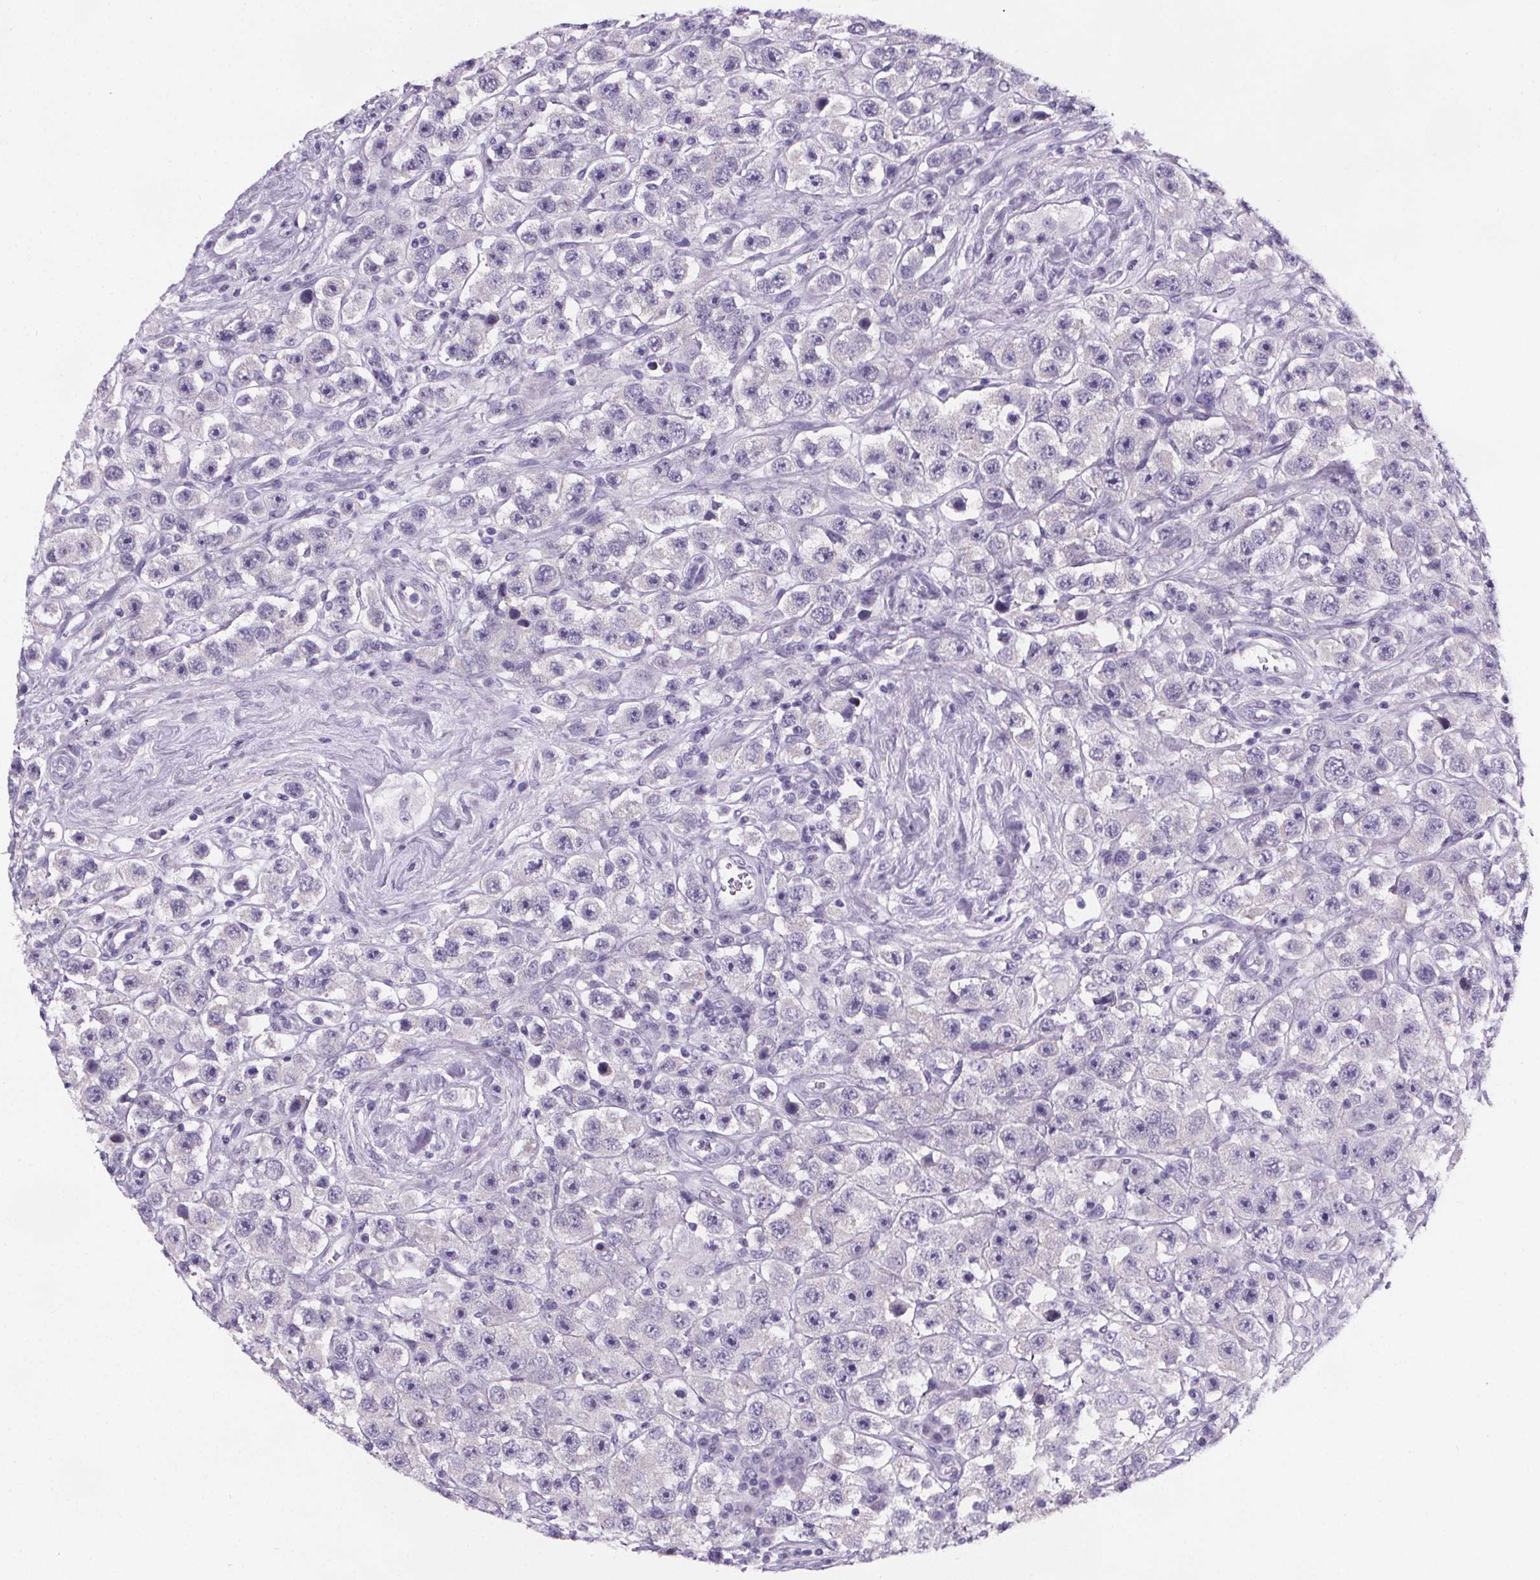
{"staining": {"intensity": "negative", "quantity": "none", "location": "none"}, "tissue": "testis cancer", "cell_type": "Tumor cells", "image_type": "cancer", "snomed": [{"axis": "morphology", "description": "Seminoma, NOS"}, {"axis": "topography", "description": "Testis"}], "caption": "Tumor cells show no significant expression in testis cancer (seminoma). The staining is performed using DAB (3,3'-diaminobenzidine) brown chromogen with nuclei counter-stained in using hematoxylin.", "gene": "CUBN", "patient": {"sex": "male", "age": 45}}